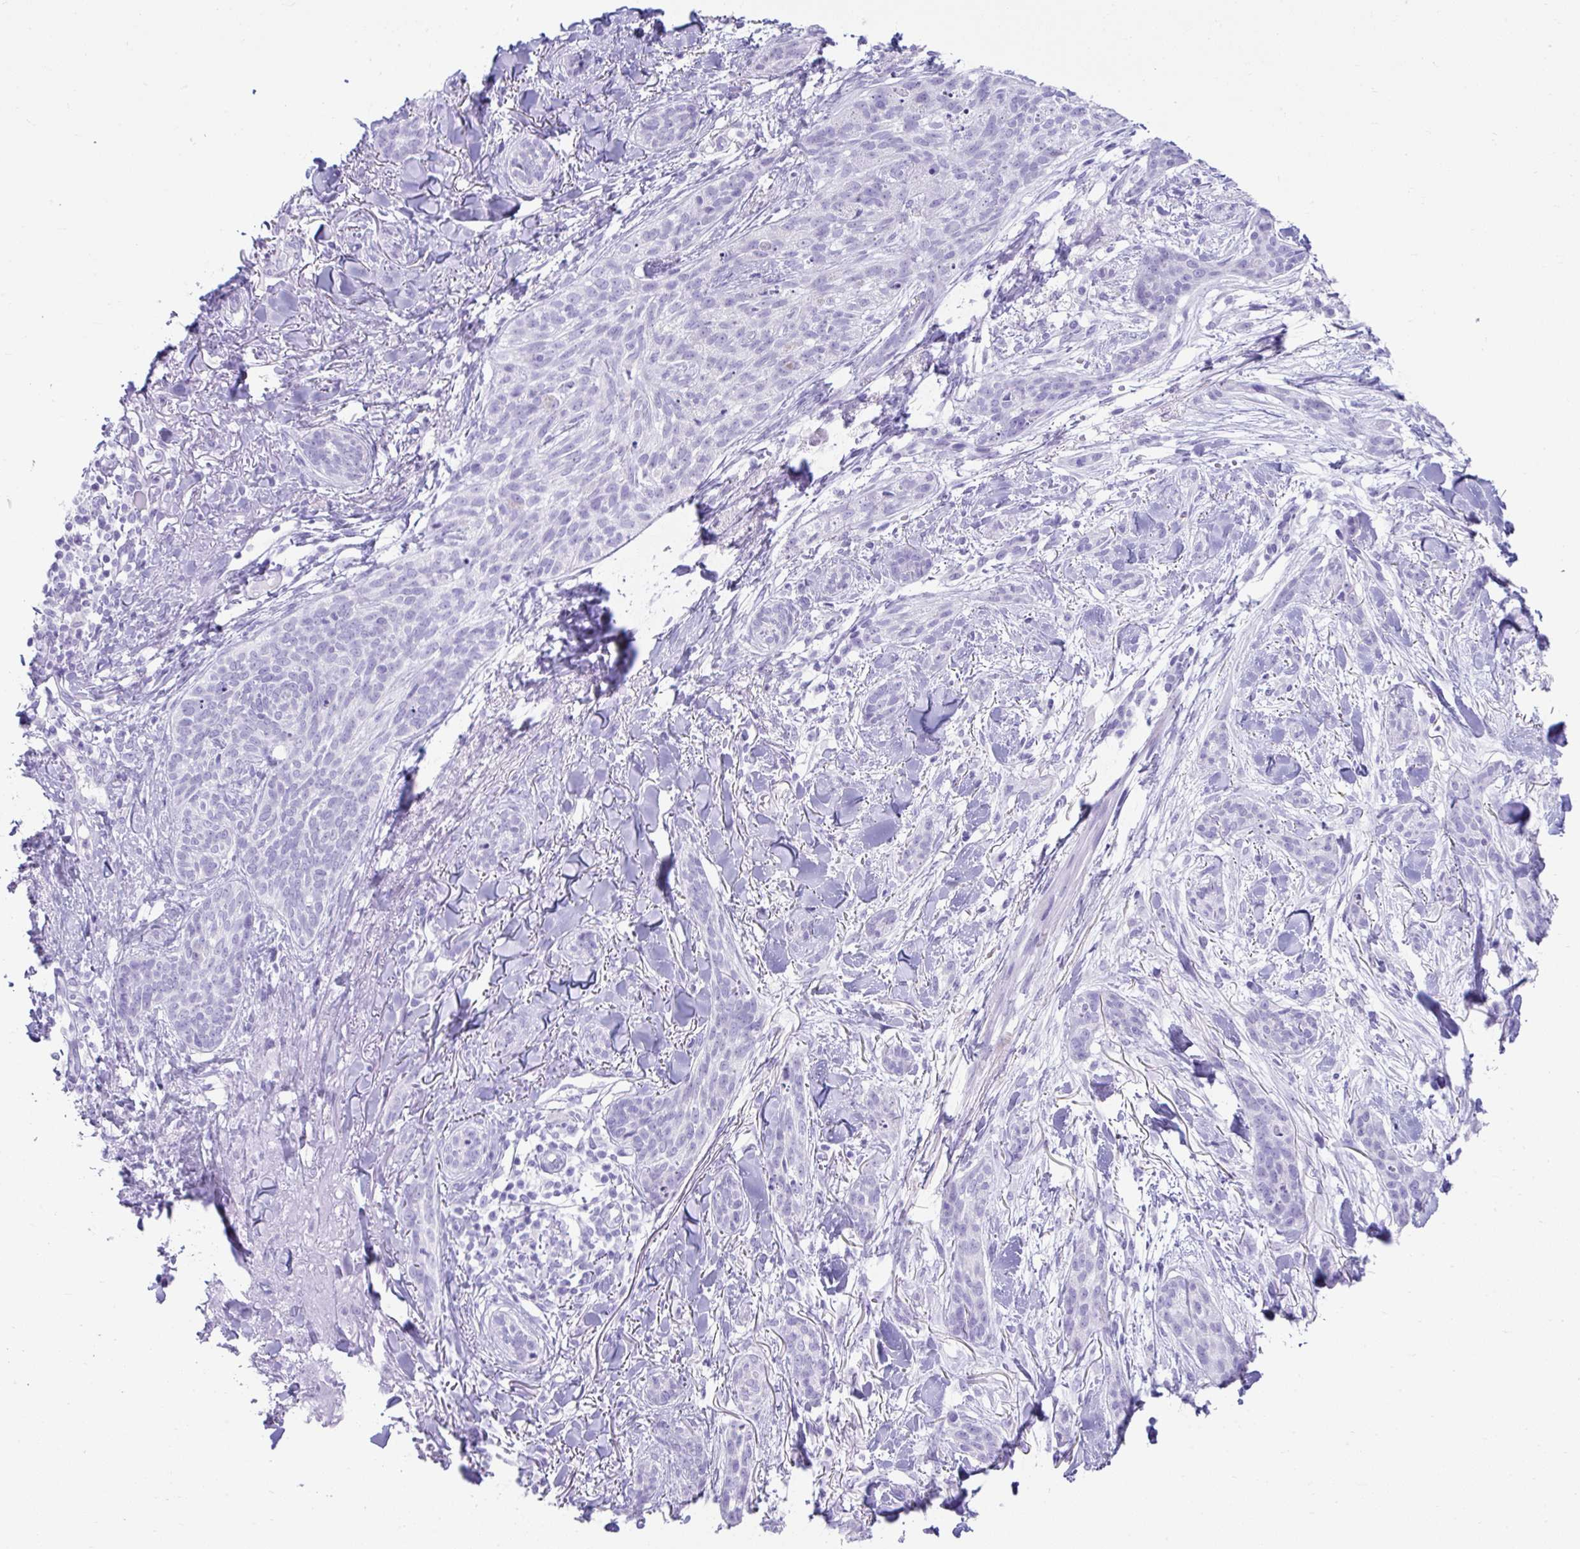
{"staining": {"intensity": "negative", "quantity": "none", "location": "none"}, "tissue": "skin cancer", "cell_type": "Tumor cells", "image_type": "cancer", "snomed": [{"axis": "morphology", "description": "Basal cell carcinoma"}, {"axis": "topography", "description": "Skin"}], "caption": "Tumor cells show no significant expression in skin basal cell carcinoma.", "gene": "PSCA", "patient": {"sex": "male", "age": 52}}